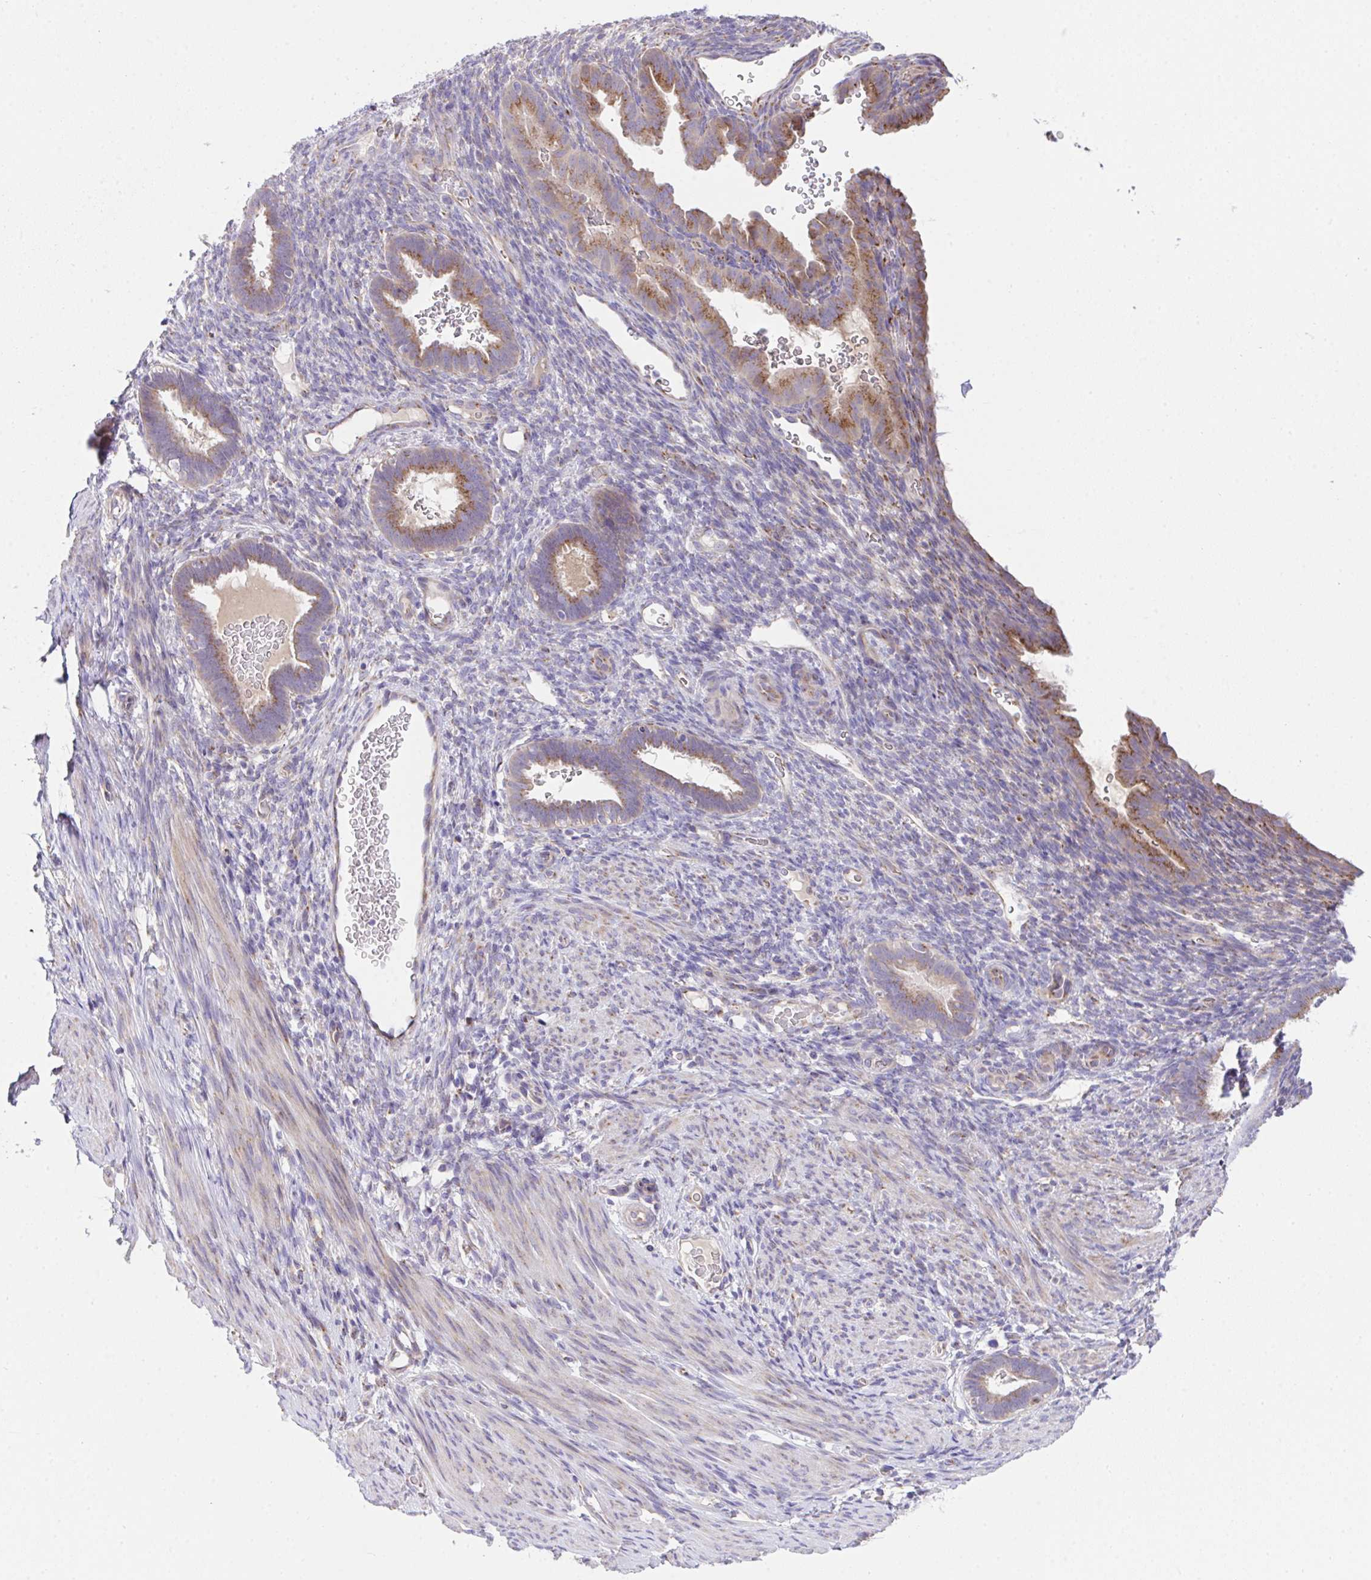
{"staining": {"intensity": "negative", "quantity": "none", "location": "none"}, "tissue": "endometrium", "cell_type": "Cells in endometrial stroma", "image_type": "normal", "snomed": [{"axis": "morphology", "description": "Normal tissue, NOS"}, {"axis": "topography", "description": "Endometrium"}], "caption": "DAB immunohistochemical staining of benign endometrium shows no significant staining in cells in endometrial stroma.", "gene": "MIA3", "patient": {"sex": "female", "age": 34}}